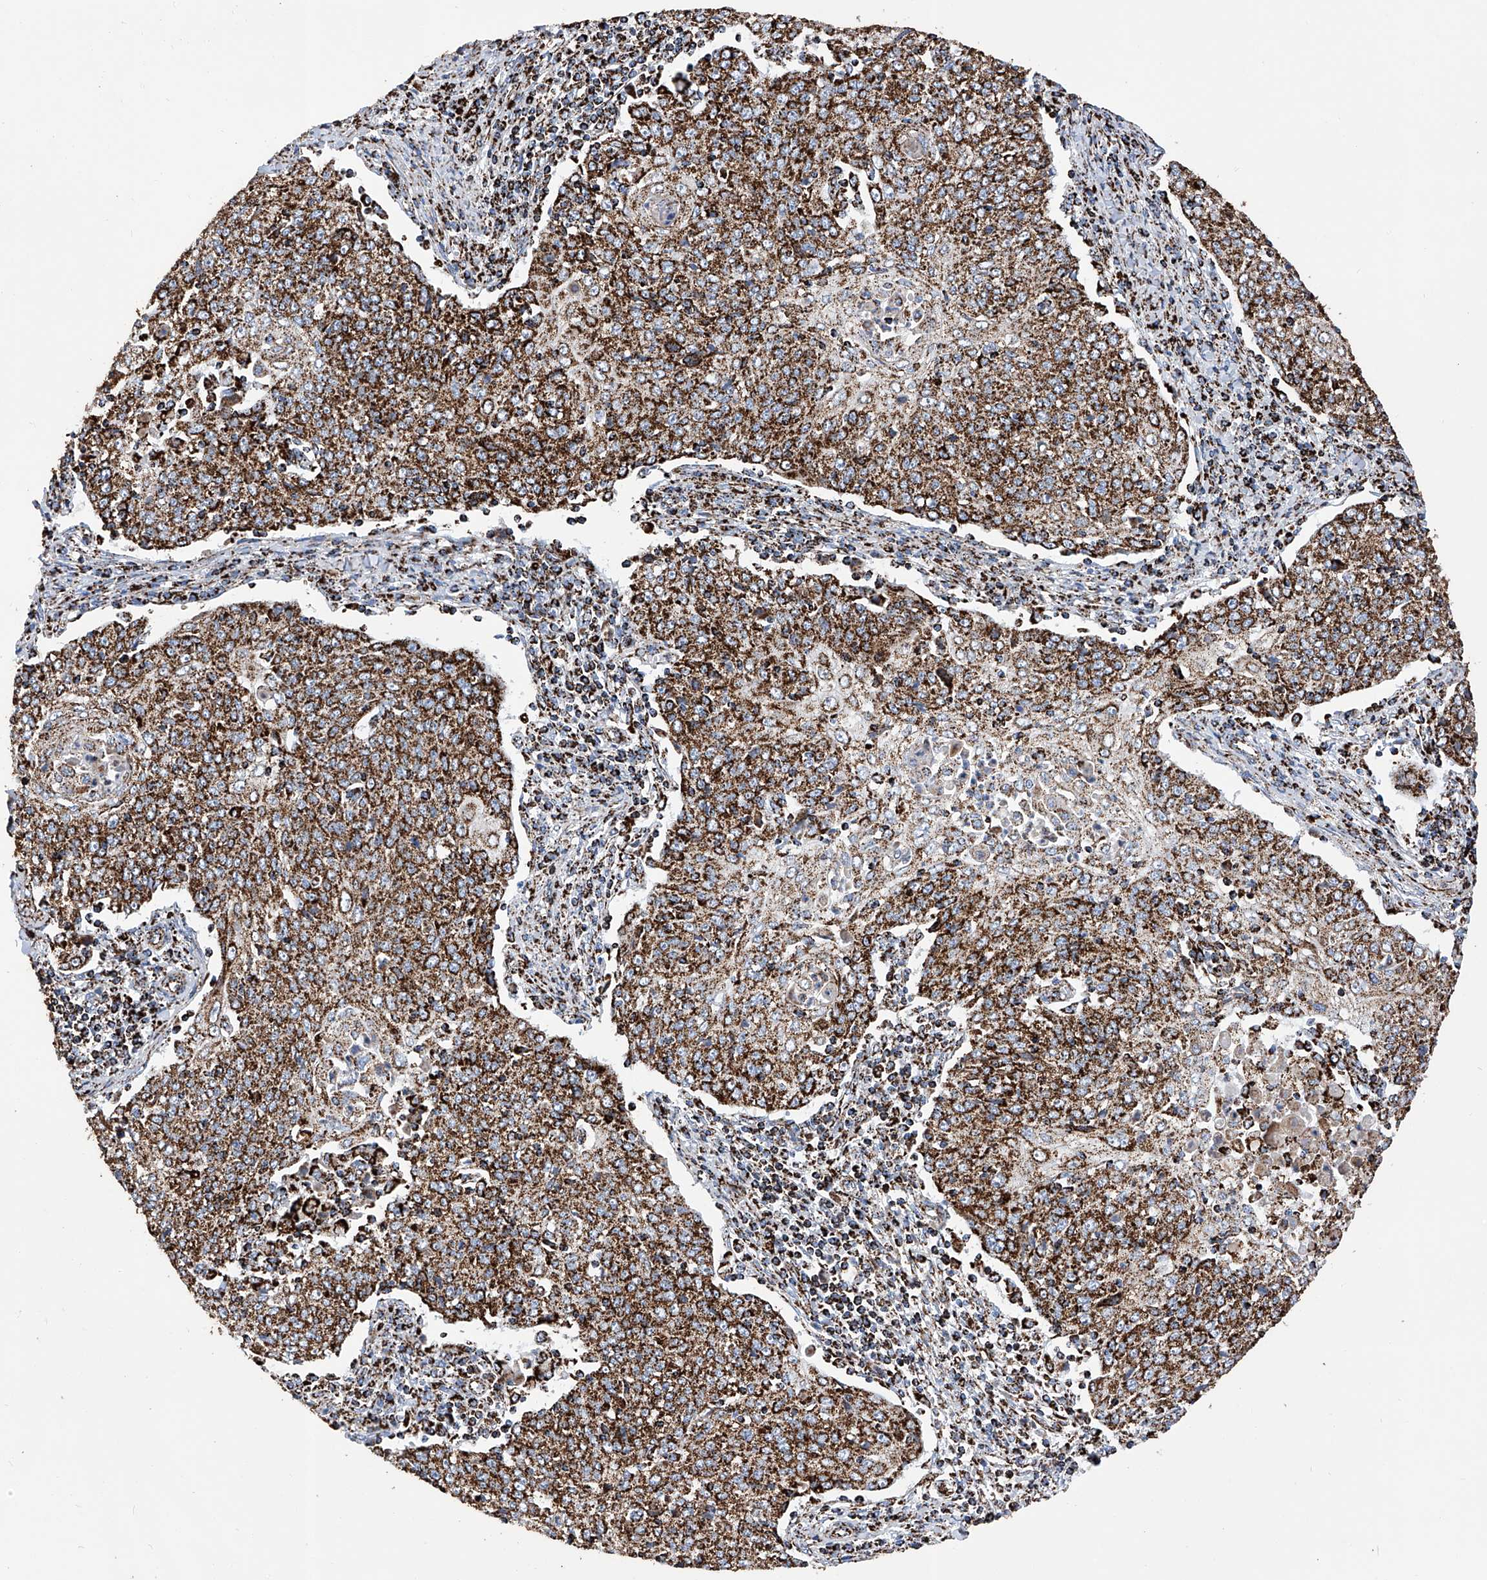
{"staining": {"intensity": "strong", "quantity": ">75%", "location": "cytoplasmic/membranous"}, "tissue": "cervical cancer", "cell_type": "Tumor cells", "image_type": "cancer", "snomed": [{"axis": "morphology", "description": "Squamous cell carcinoma, NOS"}, {"axis": "topography", "description": "Cervix"}], "caption": "A micrograph of human cervical cancer stained for a protein reveals strong cytoplasmic/membranous brown staining in tumor cells. The protein is stained brown, and the nuclei are stained in blue (DAB (3,3'-diaminobenzidine) IHC with brightfield microscopy, high magnification).", "gene": "ATP5PF", "patient": {"sex": "female", "age": 48}}